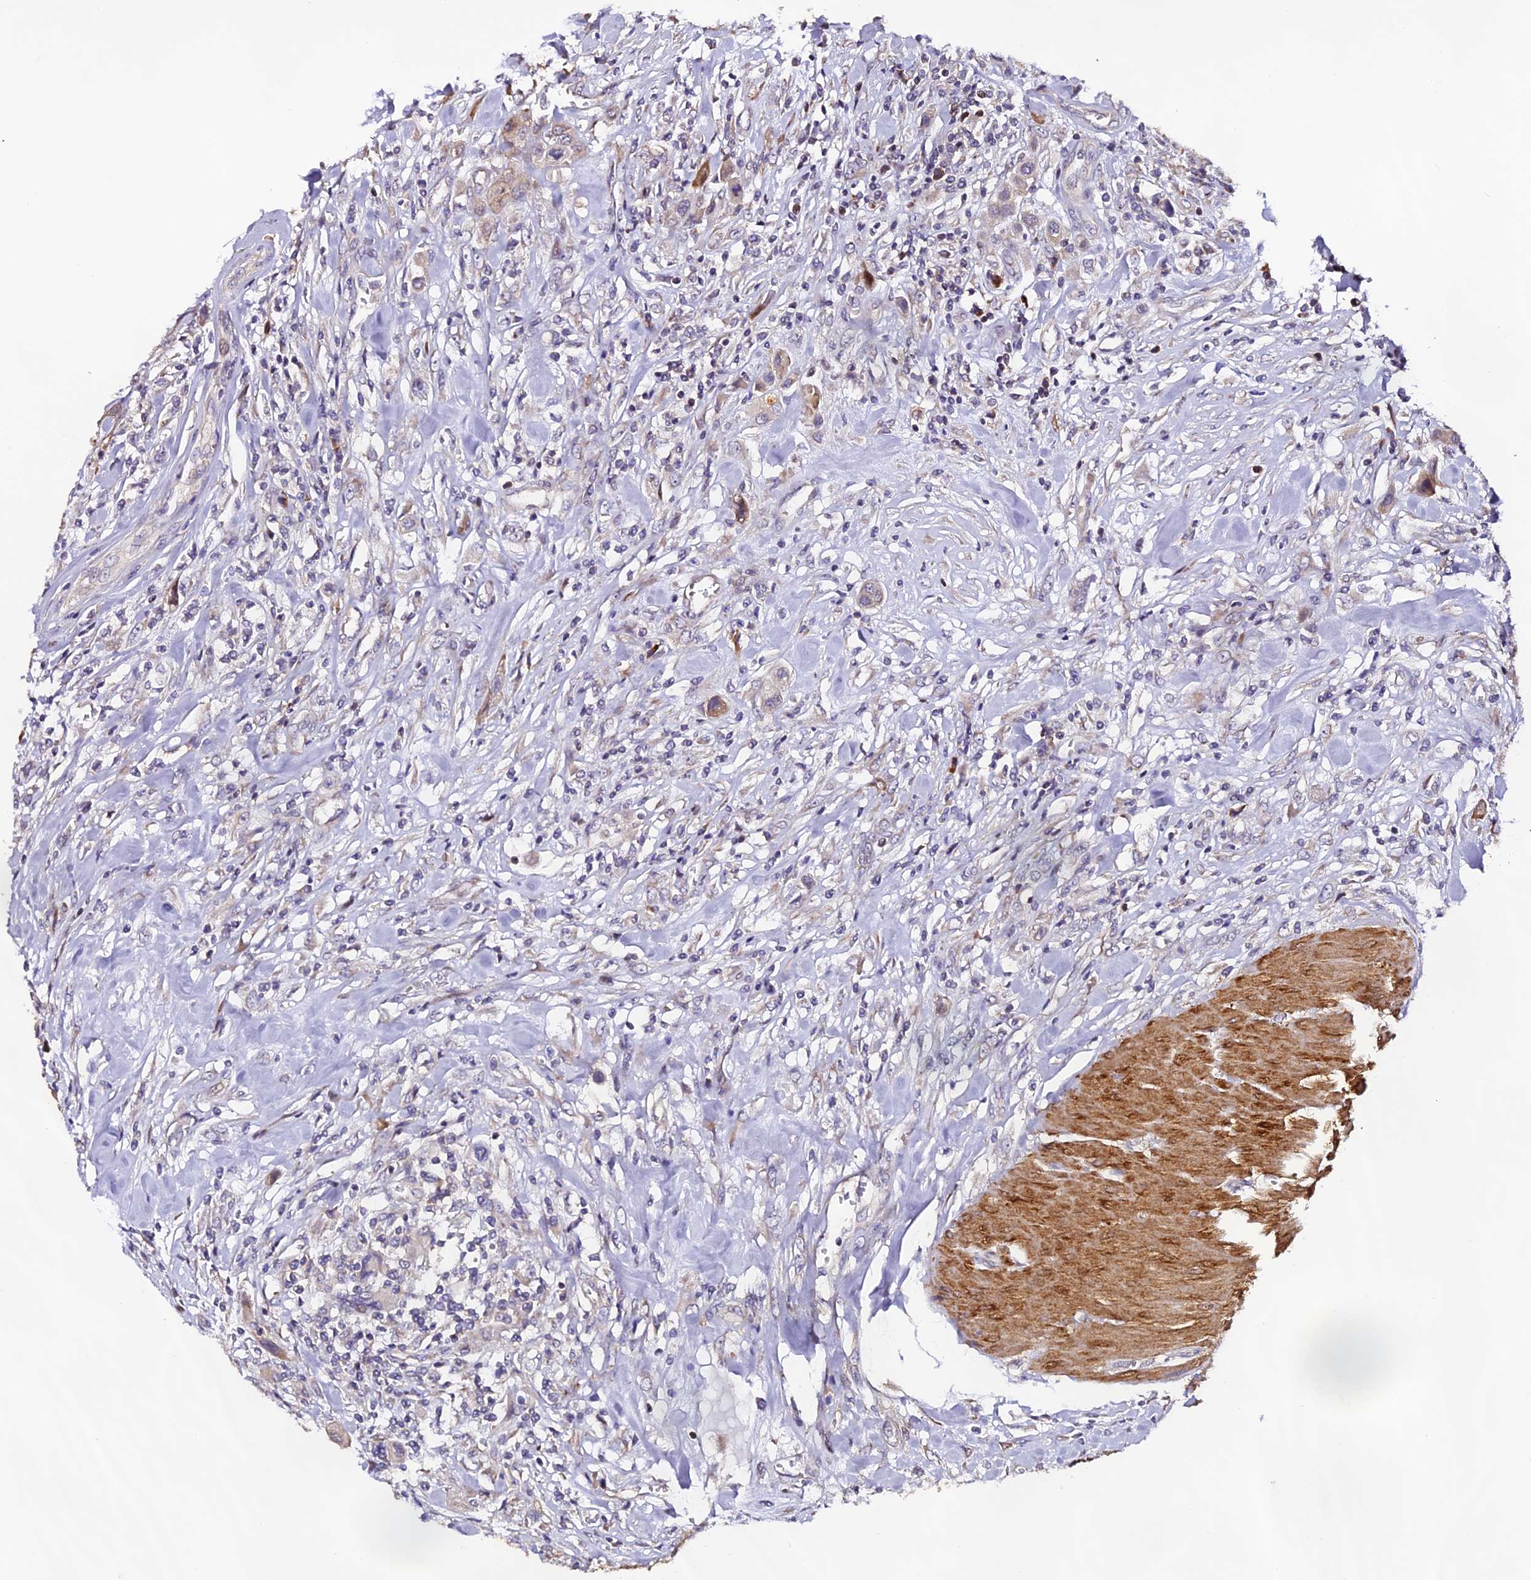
{"staining": {"intensity": "moderate", "quantity": "<25%", "location": "cytoplasmic/membranous"}, "tissue": "urothelial cancer", "cell_type": "Tumor cells", "image_type": "cancer", "snomed": [{"axis": "morphology", "description": "Urothelial carcinoma, High grade"}, {"axis": "topography", "description": "Urinary bladder"}], "caption": "Urothelial cancer tissue shows moderate cytoplasmic/membranous positivity in approximately <25% of tumor cells", "gene": "RAB28", "patient": {"sex": "male", "age": 50}}